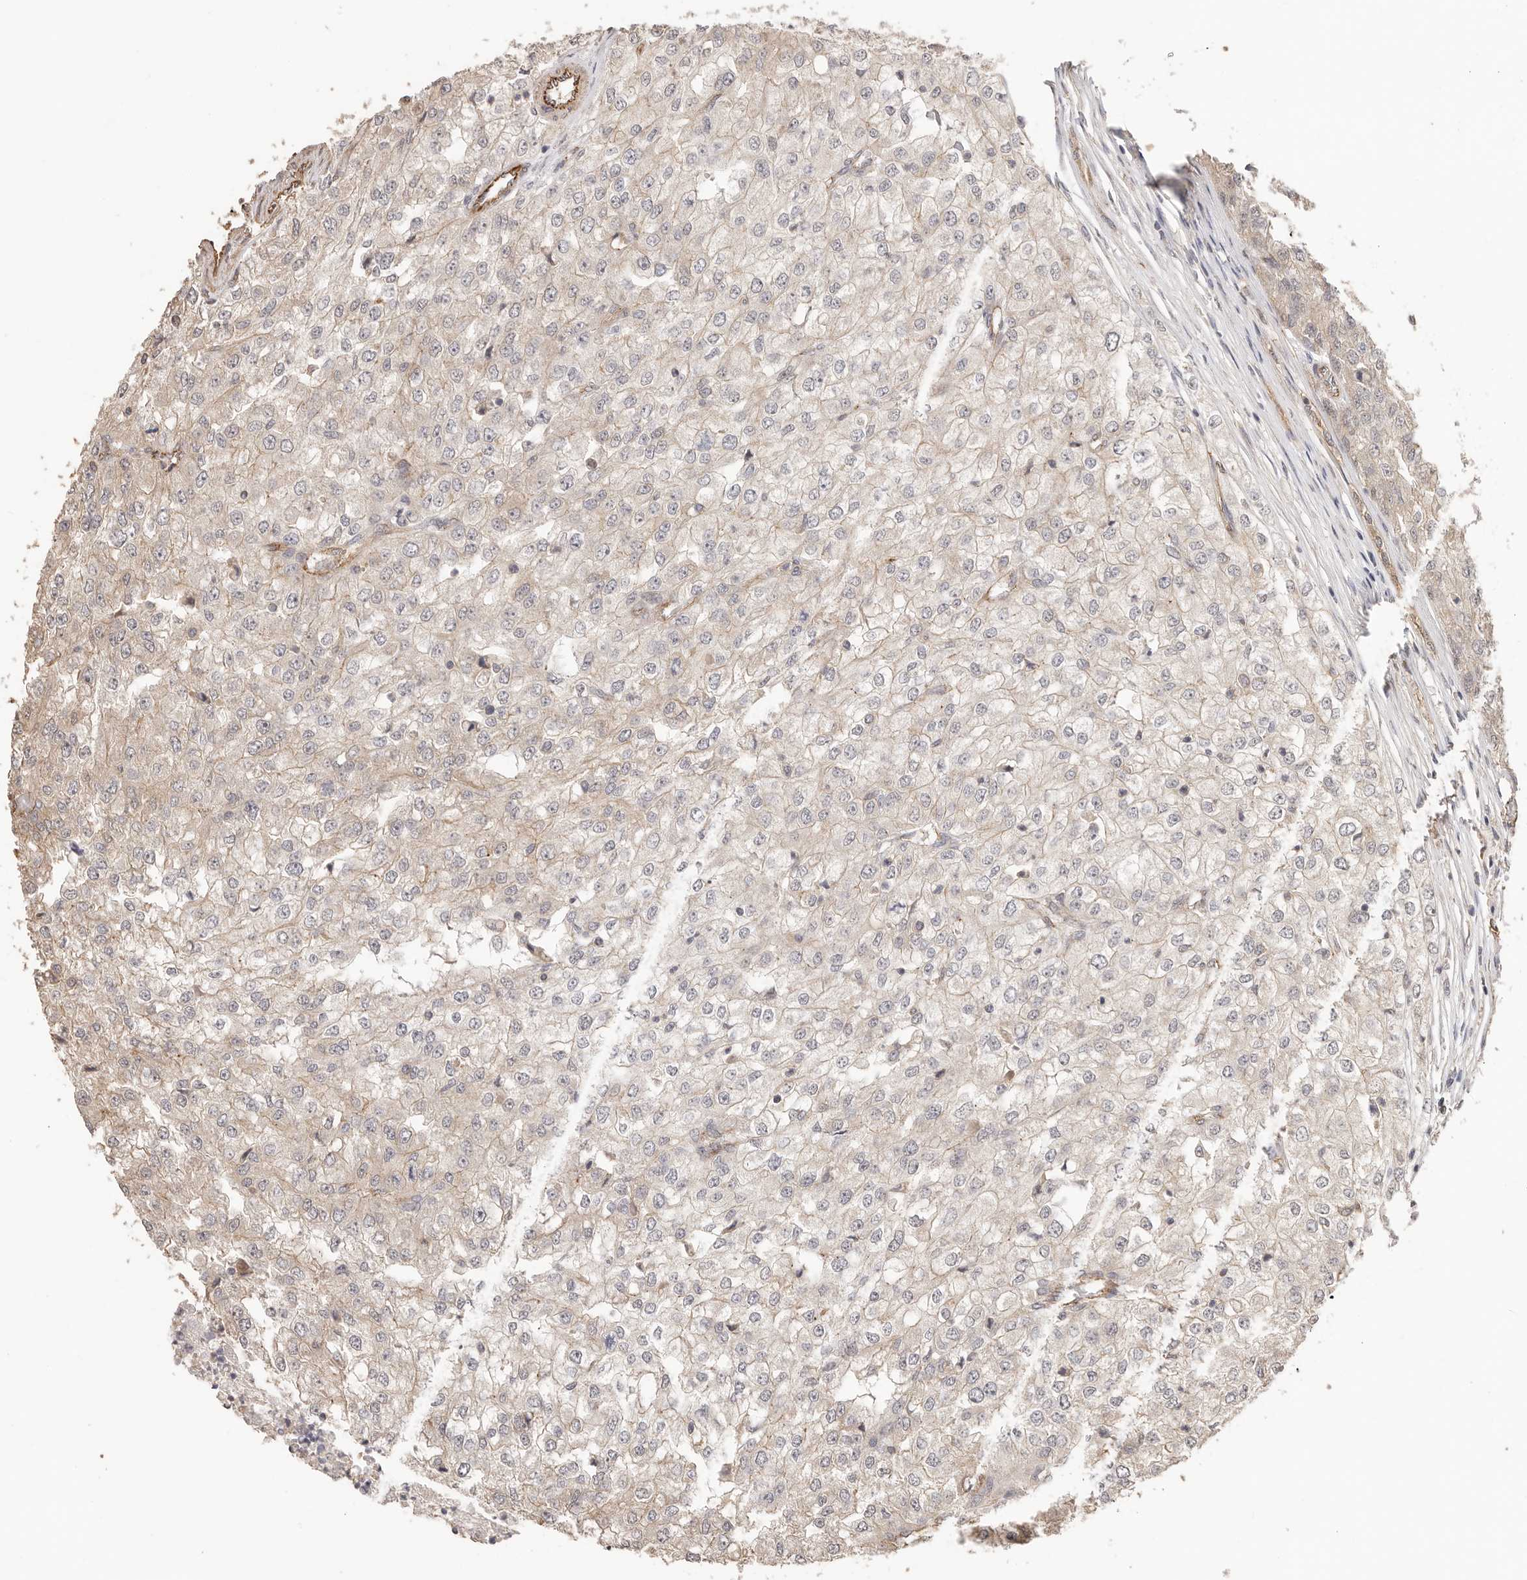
{"staining": {"intensity": "negative", "quantity": "none", "location": "none"}, "tissue": "renal cancer", "cell_type": "Tumor cells", "image_type": "cancer", "snomed": [{"axis": "morphology", "description": "Adenocarcinoma, NOS"}, {"axis": "topography", "description": "Kidney"}], "caption": "Protein analysis of renal cancer displays no significant staining in tumor cells. Brightfield microscopy of immunohistochemistry stained with DAB (3,3'-diaminobenzidine) (brown) and hematoxylin (blue), captured at high magnification.", "gene": "AFDN", "patient": {"sex": "female", "age": 54}}